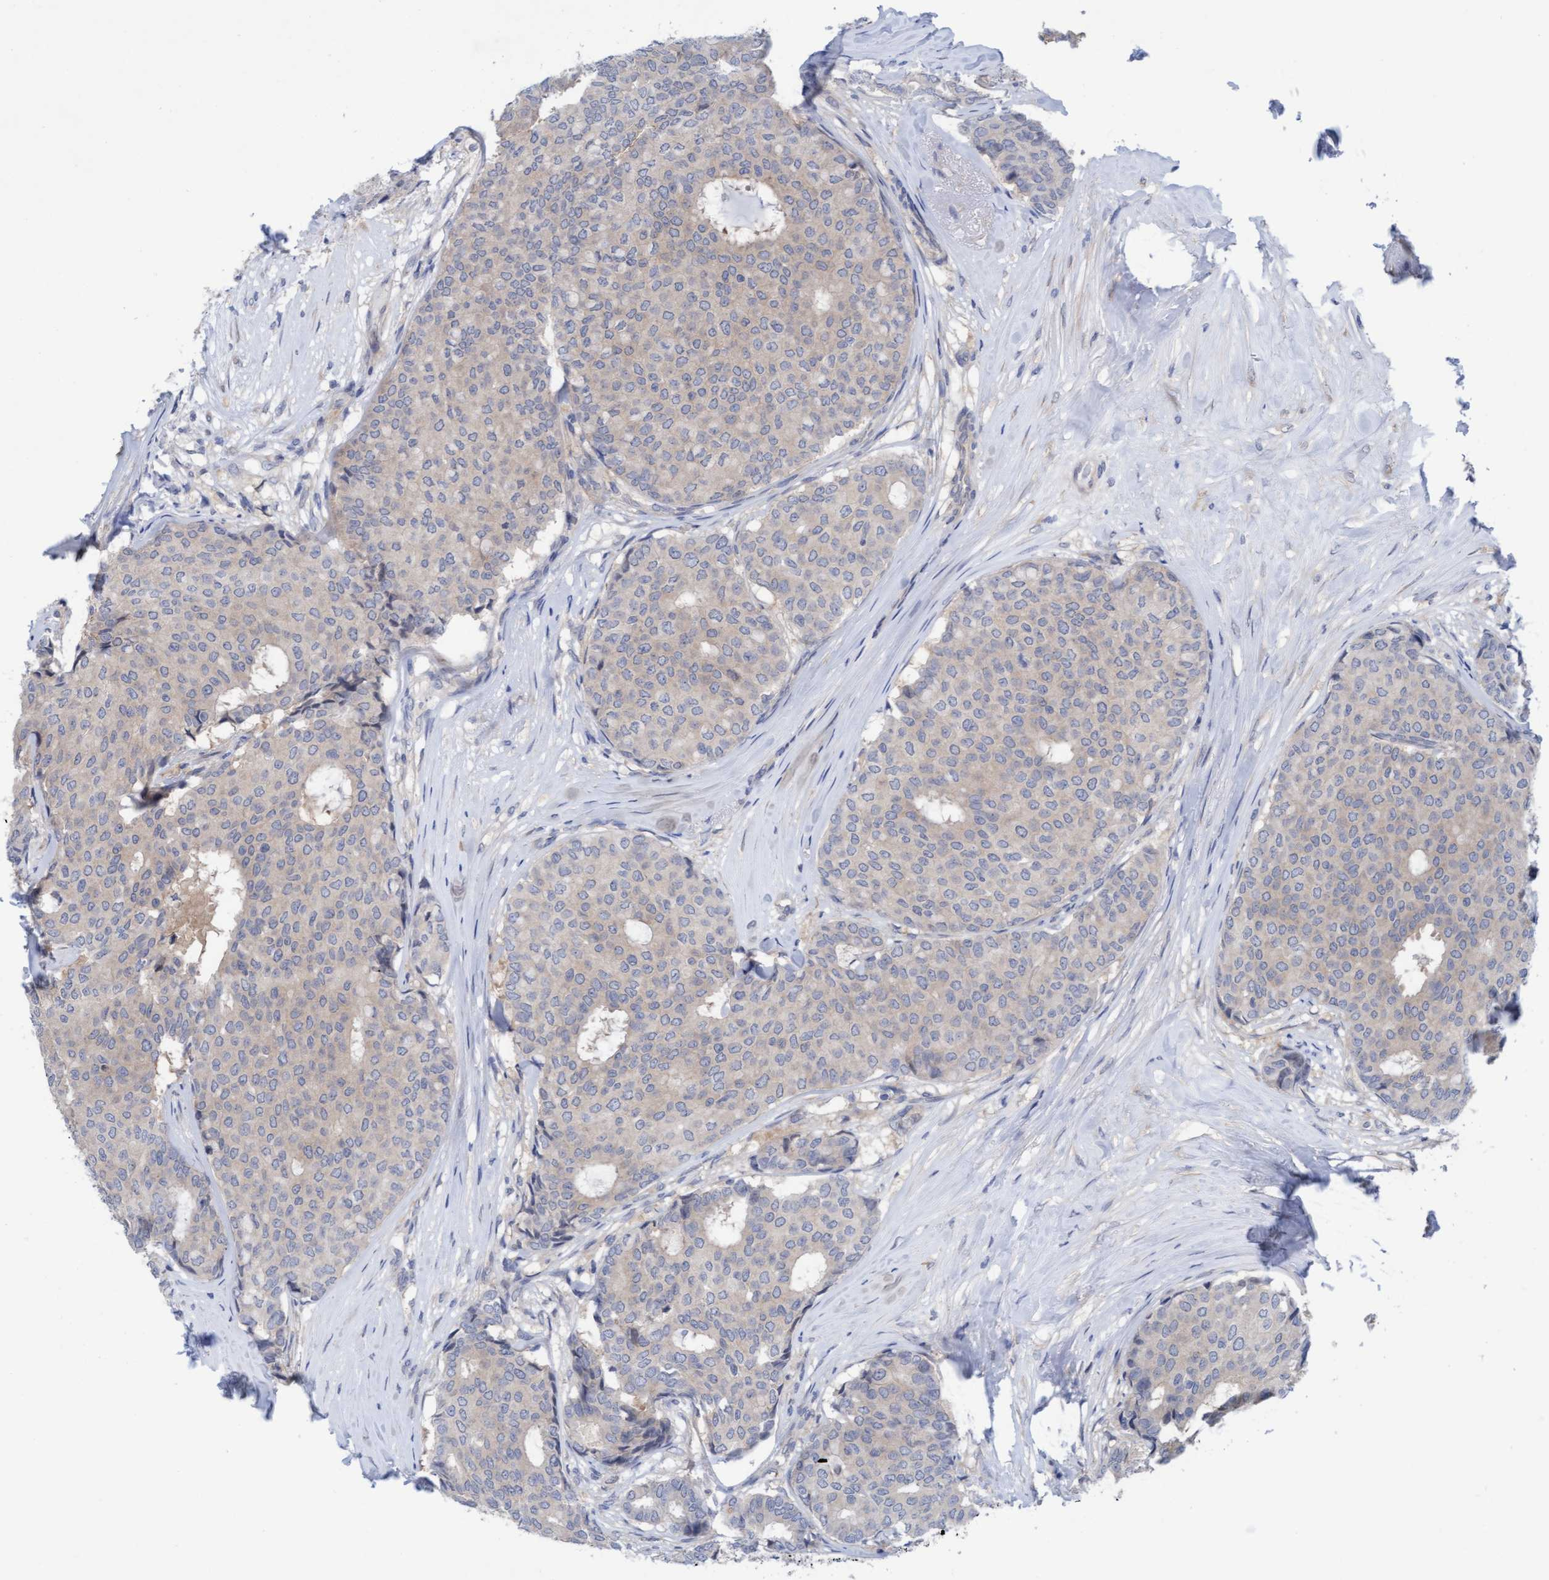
{"staining": {"intensity": "negative", "quantity": "none", "location": "none"}, "tissue": "breast cancer", "cell_type": "Tumor cells", "image_type": "cancer", "snomed": [{"axis": "morphology", "description": "Duct carcinoma"}, {"axis": "topography", "description": "Breast"}], "caption": "Tumor cells are negative for protein expression in human intraductal carcinoma (breast).", "gene": "PLCD1", "patient": {"sex": "female", "age": 75}}